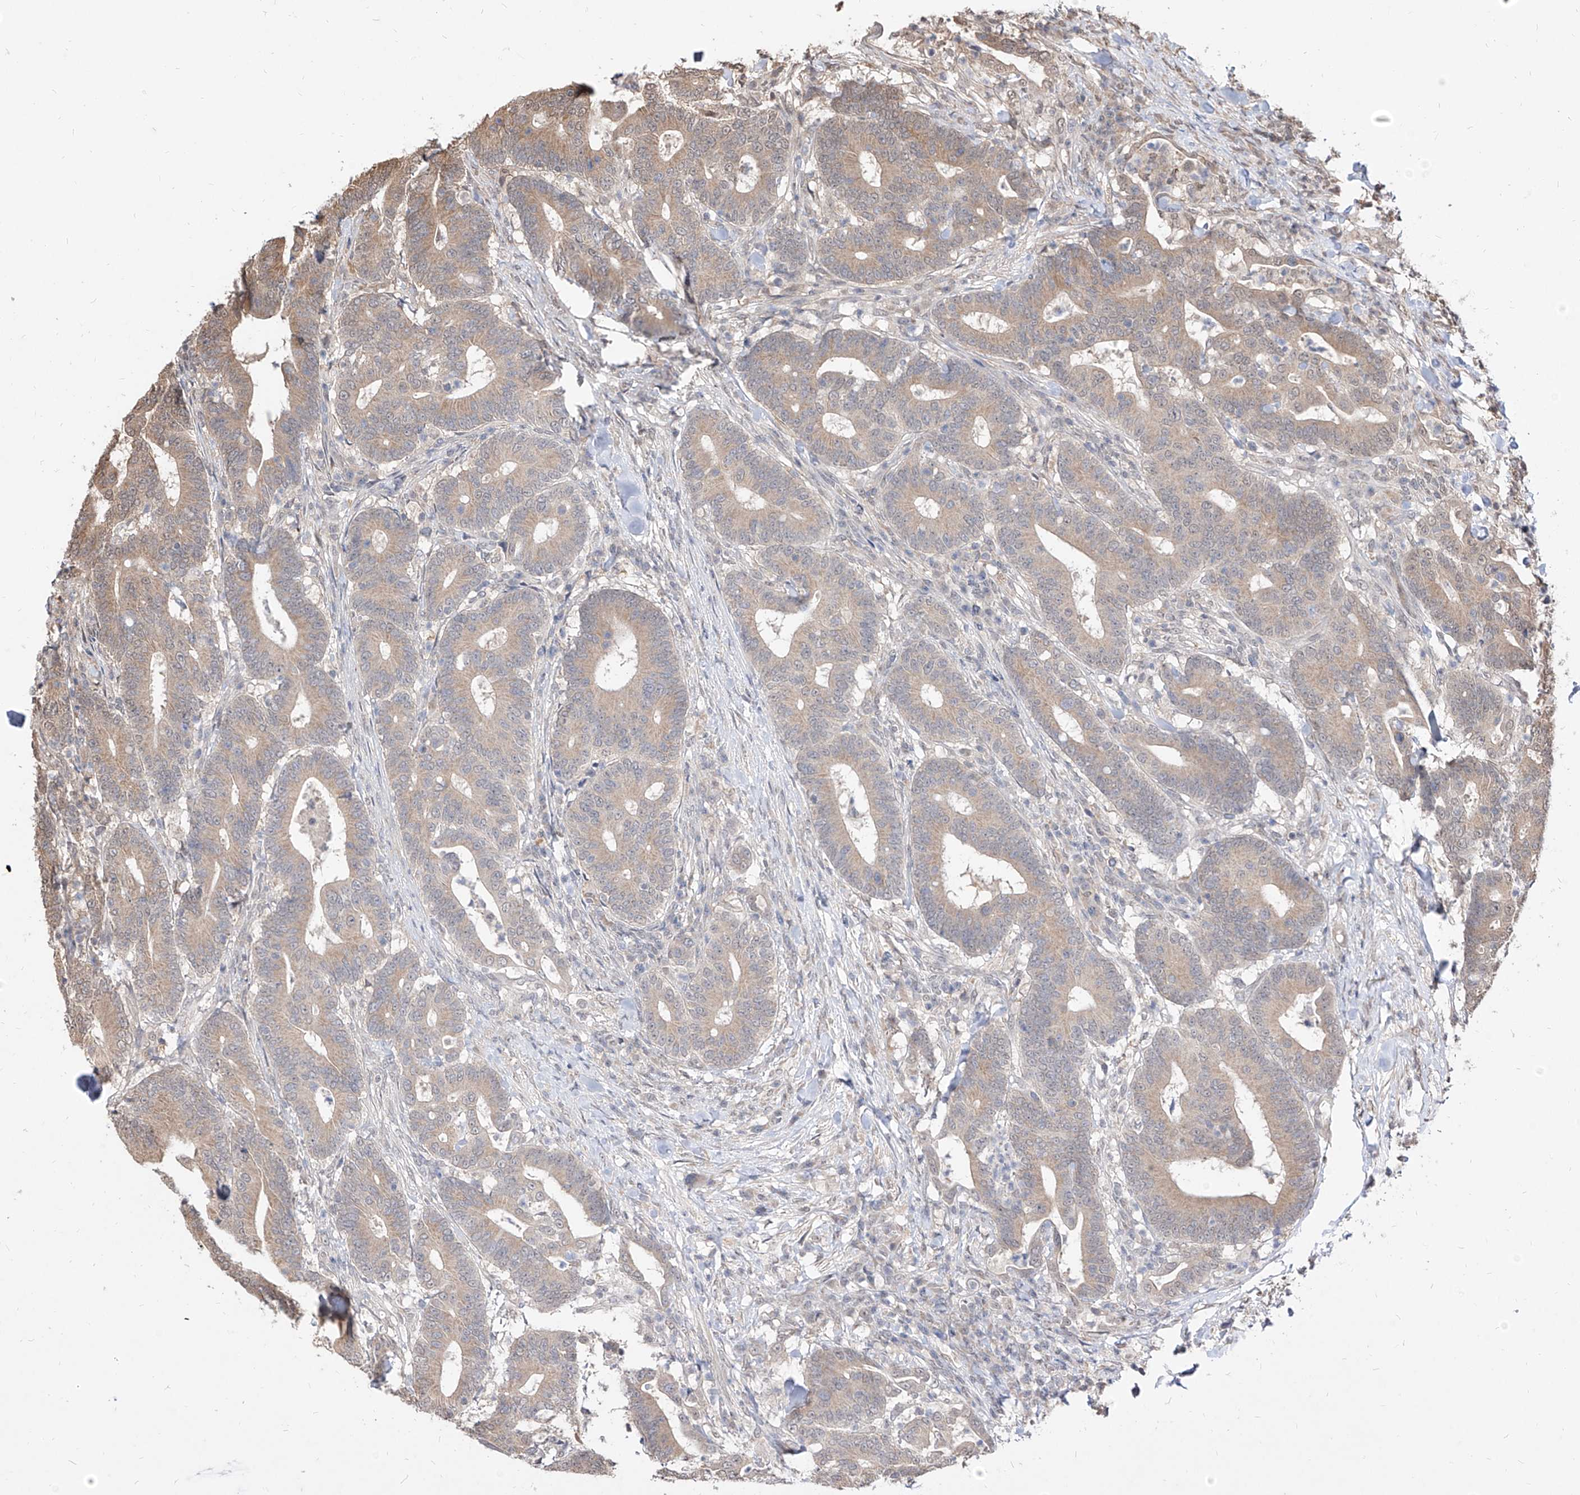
{"staining": {"intensity": "weak", "quantity": ">75%", "location": "cytoplasmic/membranous"}, "tissue": "colorectal cancer", "cell_type": "Tumor cells", "image_type": "cancer", "snomed": [{"axis": "morphology", "description": "Adenocarcinoma, NOS"}, {"axis": "topography", "description": "Colon"}], "caption": "Immunohistochemistry (IHC) photomicrograph of neoplastic tissue: human colorectal cancer stained using immunohistochemistry (IHC) demonstrates low levels of weak protein expression localized specifically in the cytoplasmic/membranous of tumor cells, appearing as a cytoplasmic/membranous brown color.", "gene": "C8orf82", "patient": {"sex": "female", "age": 66}}